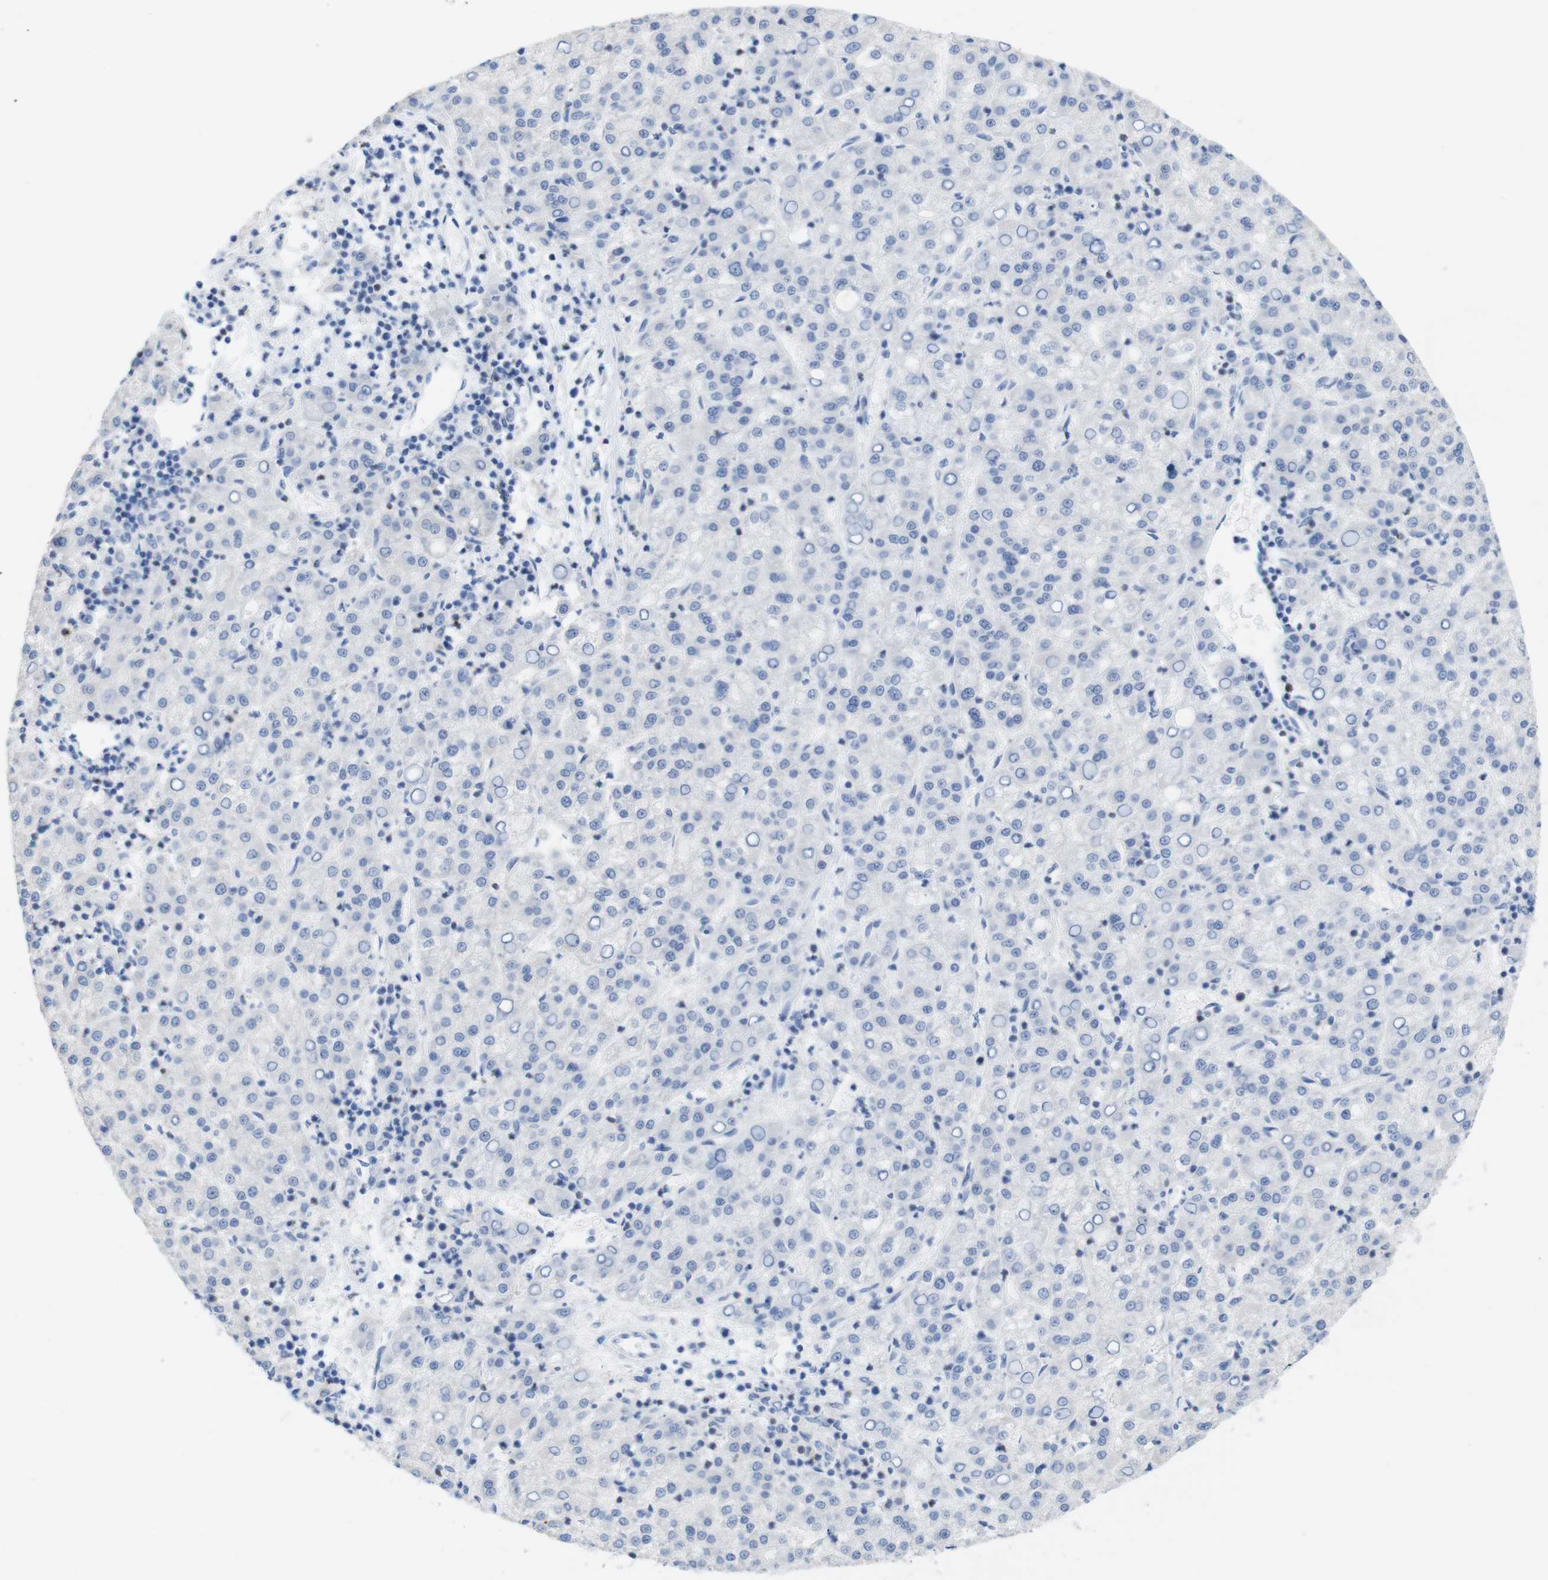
{"staining": {"intensity": "negative", "quantity": "none", "location": "none"}, "tissue": "liver cancer", "cell_type": "Tumor cells", "image_type": "cancer", "snomed": [{"axis": "morphology", "description": "Carcinoma, Hepatocellular, NOS"}, {"axis": "topography", "description": "Liver"}], "caption": "This is an immunohistochemistry (IHC) photomicrograph of liver cancer. There is no expression in tumor cells.", "gene": "LAG3", "patient": {"sex": "female", "age": 58}}